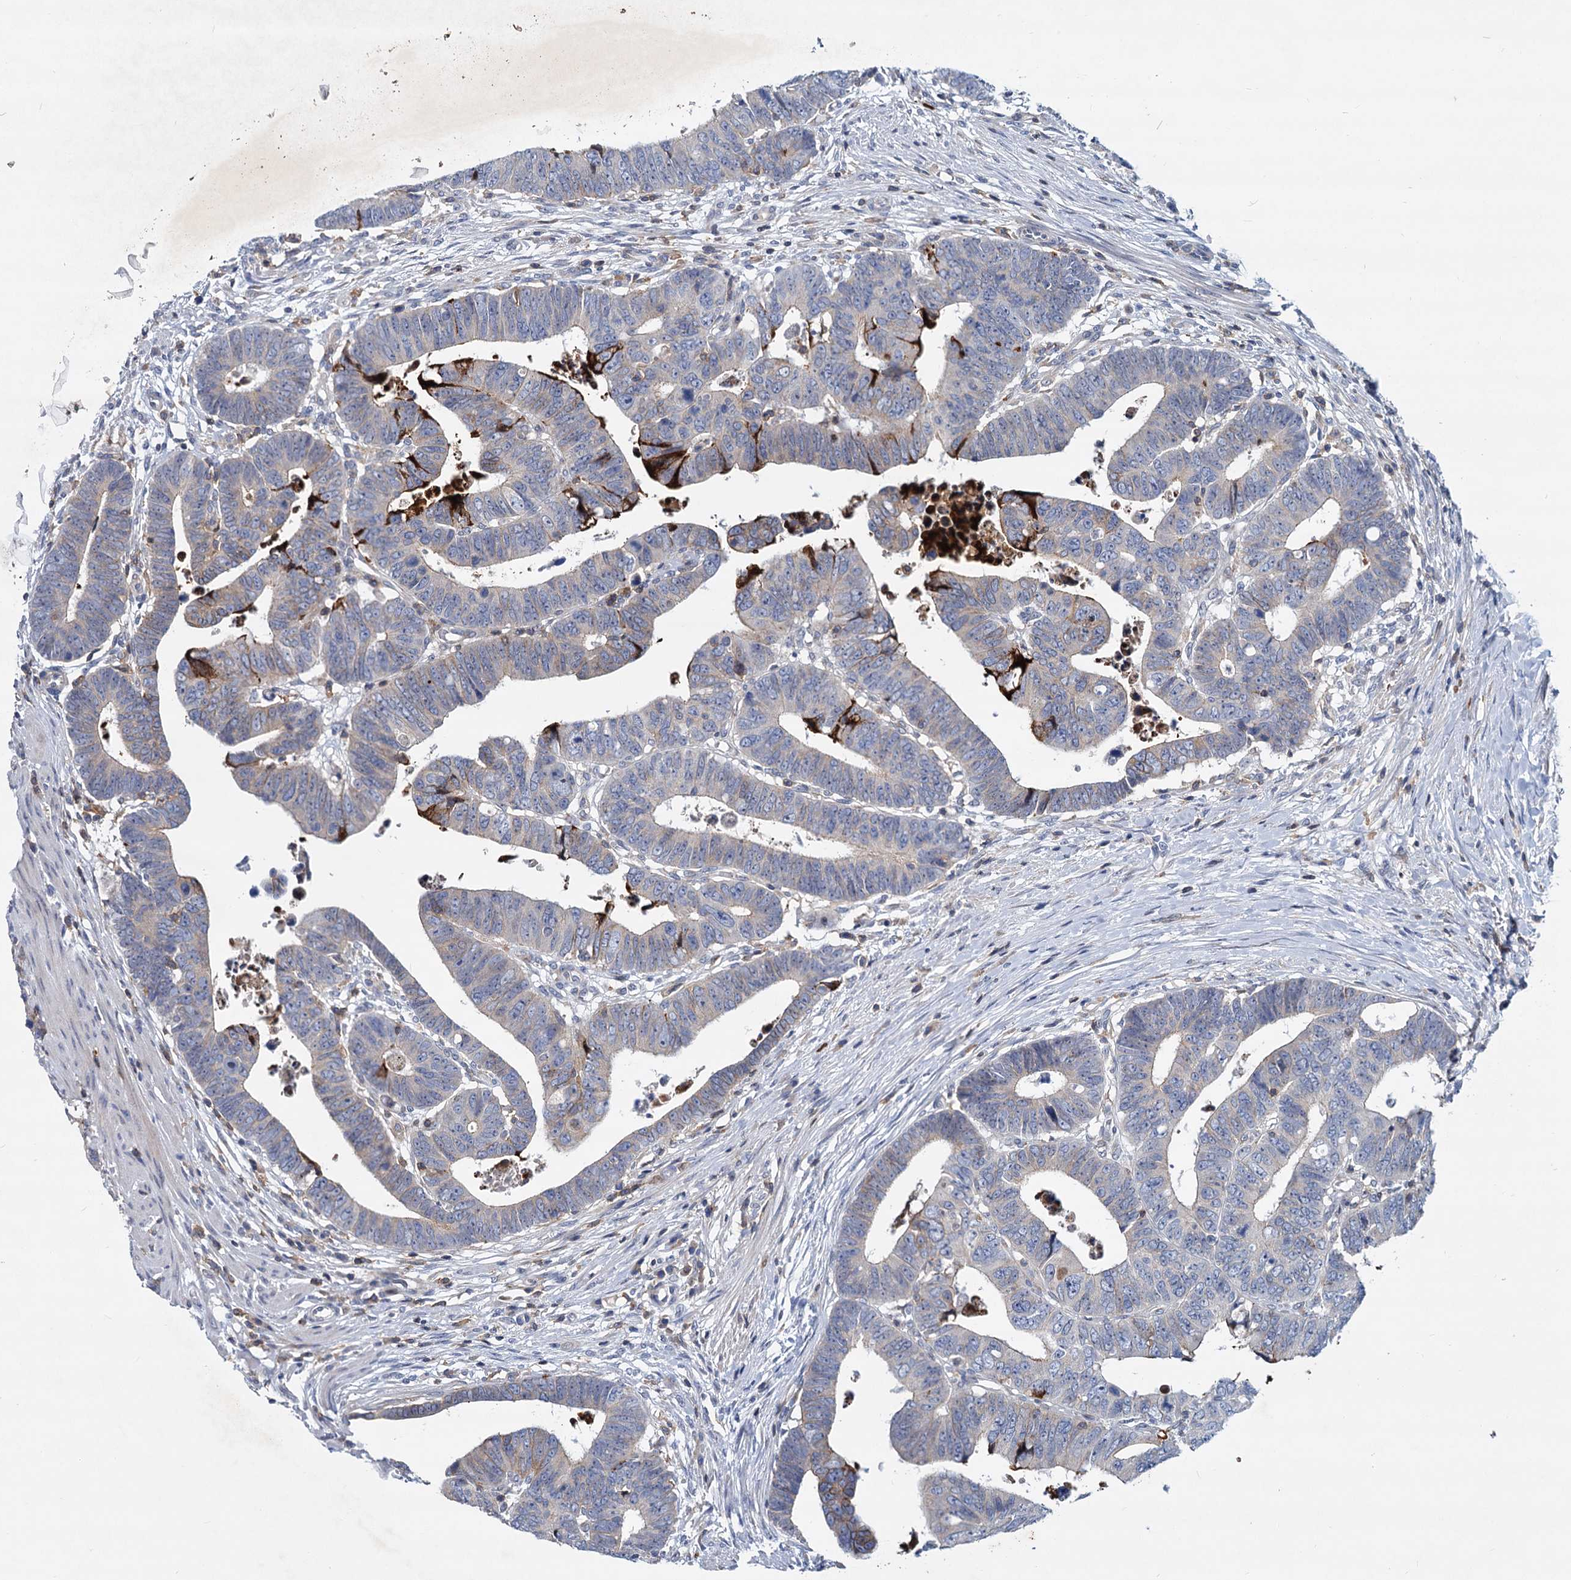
{"staining": {"intensity": "strong", "quantity": "<25%", "location": "cytoplasmic/membranous"}, "tissue": "colorectal cancer", "cell_type": "Tumor cells", "image_type": "cancer", "snomed": [{"axis": "morphology", "description": "Normal tissue, NOS"}, {"axis": "morphology", "description": "Adenocarcinoma, NOS"}, {"axis": "topography", "description": "Rectum"}], "caption": "Strong cytoplasmic/membranous protein positivity is appreciated in about <25% of tumor cells in adenocarcinoma (colorectal). (DAB = brown stain, brightfield microscopy at high magnification).", "gene": "LRCH4", "patient": {"sex": "female", "age": 65}}